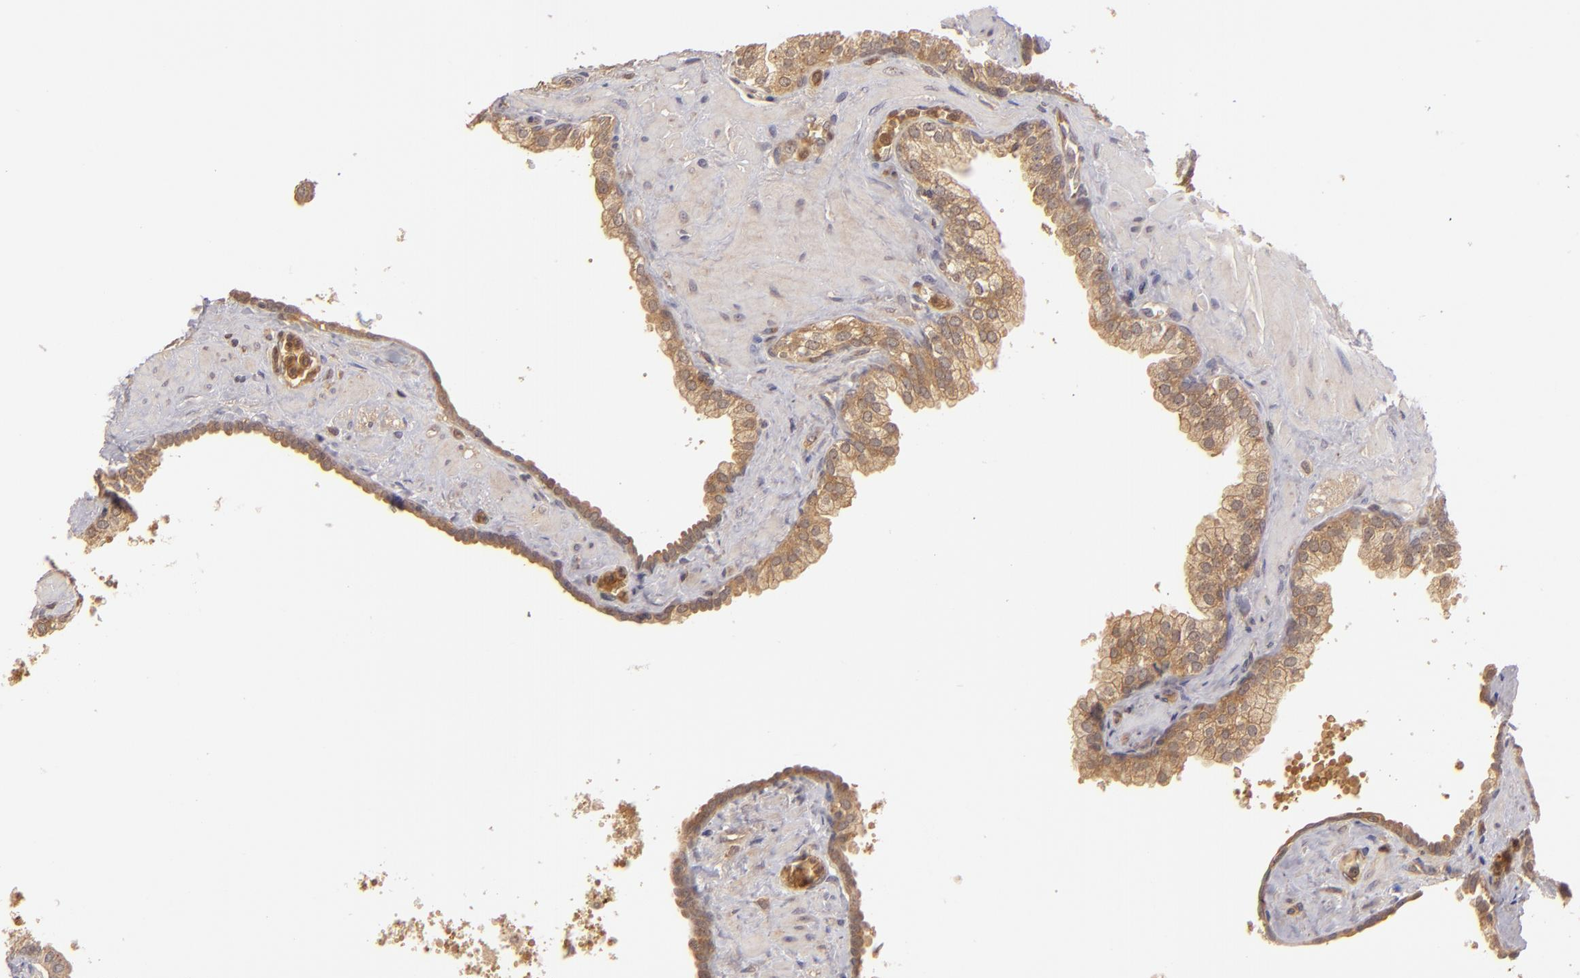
{"staining": {"intensity": "moderate", "quantity": ">75%", "location": "cytoplasmic/membranous"}, "tissue": "prostate", "cell_type": "Glandular cells", "image_type": "normal", "snomed": [{"axis": "morphology", "description": "Normal tissue, NOS"}, {"axis": "topography", "description": "Prostate"}], "caption": "Glandular cells demonstrate medium levels of moderate cytoplasmic/membranous expression in approximately >75% of cells in normal prostate.", "gene": "PRKCD", "patient": {"sex": "male", "age": 60}}